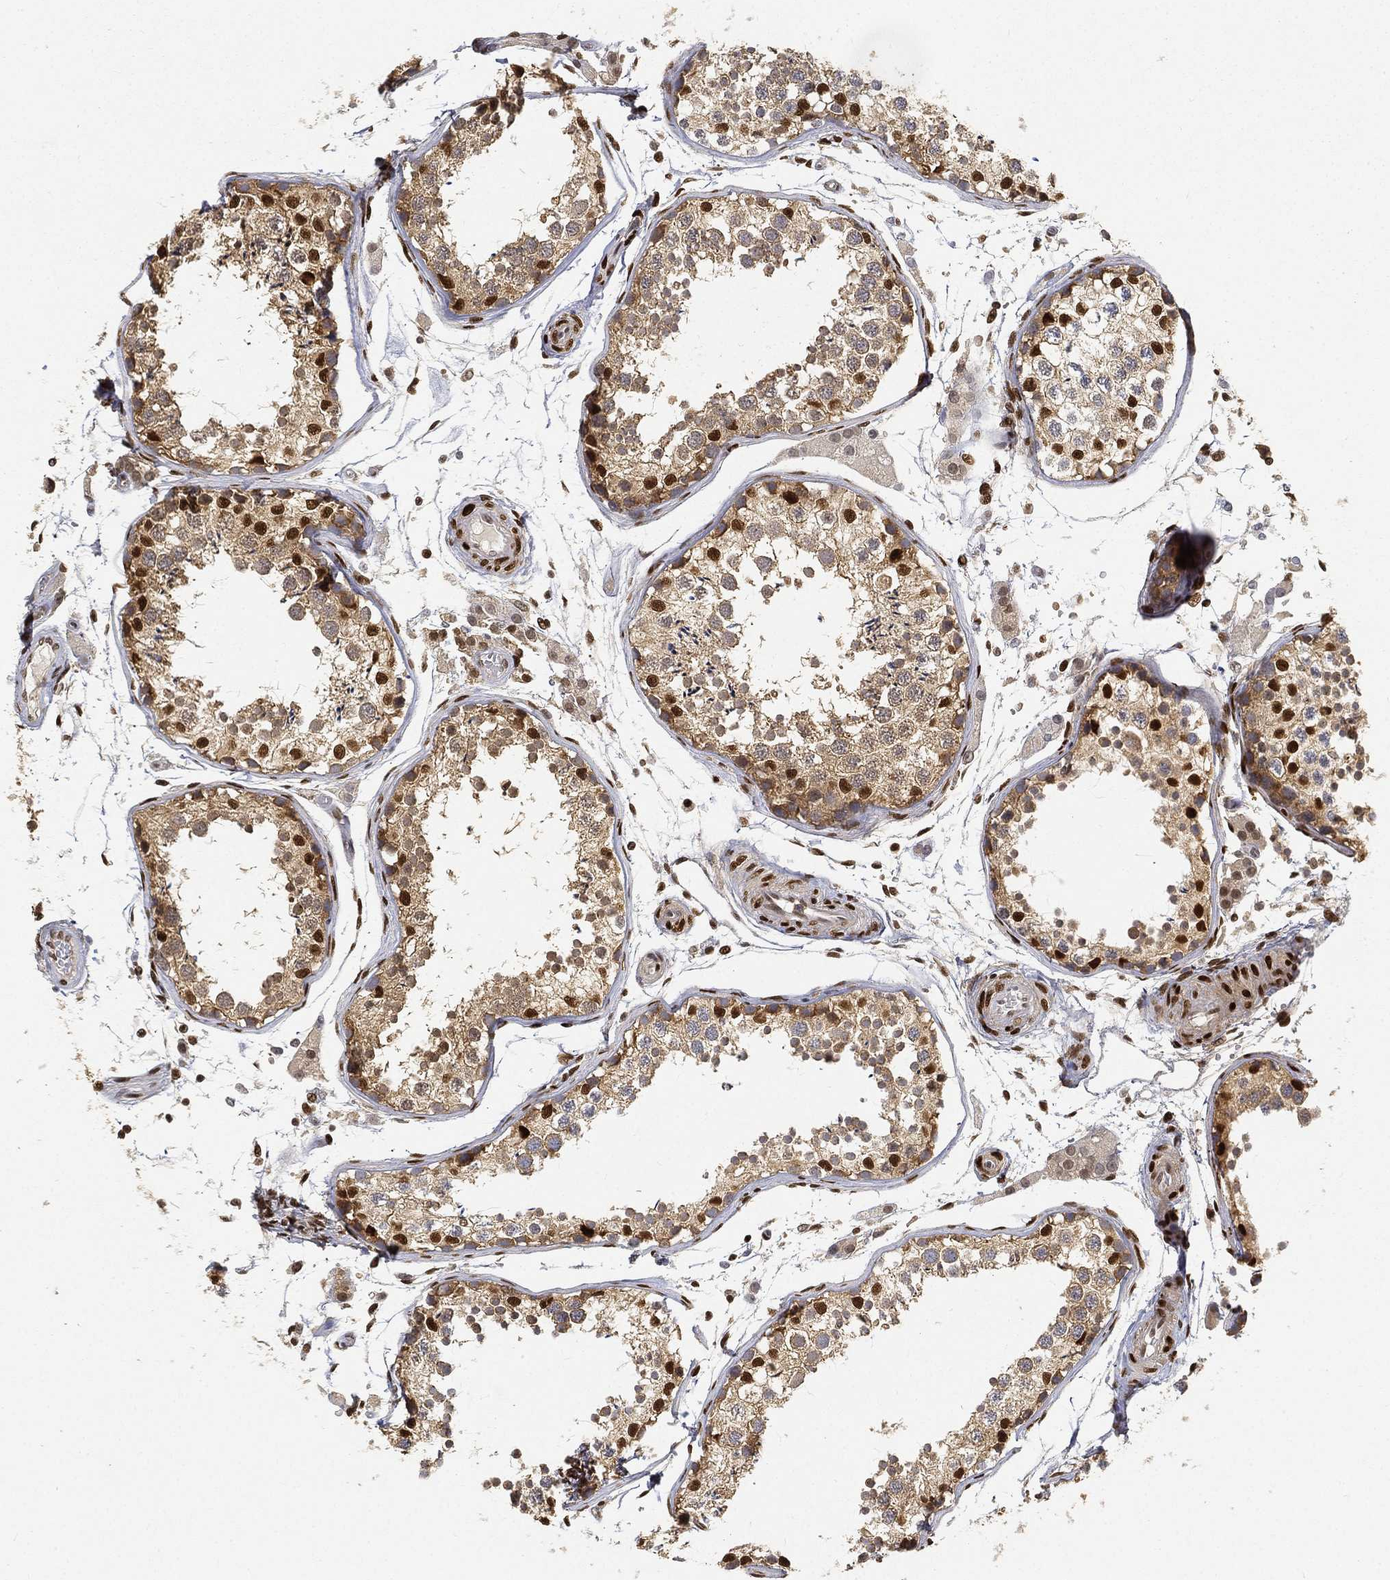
{"staining": {"intensity": "strong", "quantity": "<25%", "location": "nuclear"}, "tissue": "testis", "cell_type": "Cells in seminiferous ducts", "image_type": "normal", "snomed": [{"axis": "morphology", "description": "Normal tissue, NOS"}, {"axis": "topography", "description": "Testis"}], "caption": "Immunohistochemistry (IHC) (DAB (3,3'-diaminobenzidine)) staining of normal testis displays strong nuclear protein positivity in about <25% of cells in seminiferous ducts. The staining was performed using DAB, with brown indicating positive protein expression. Nuclei are stained blue with hematoxylin.", "gene": "CRTC3", "patient": {"sex": "male", "age": 29}}